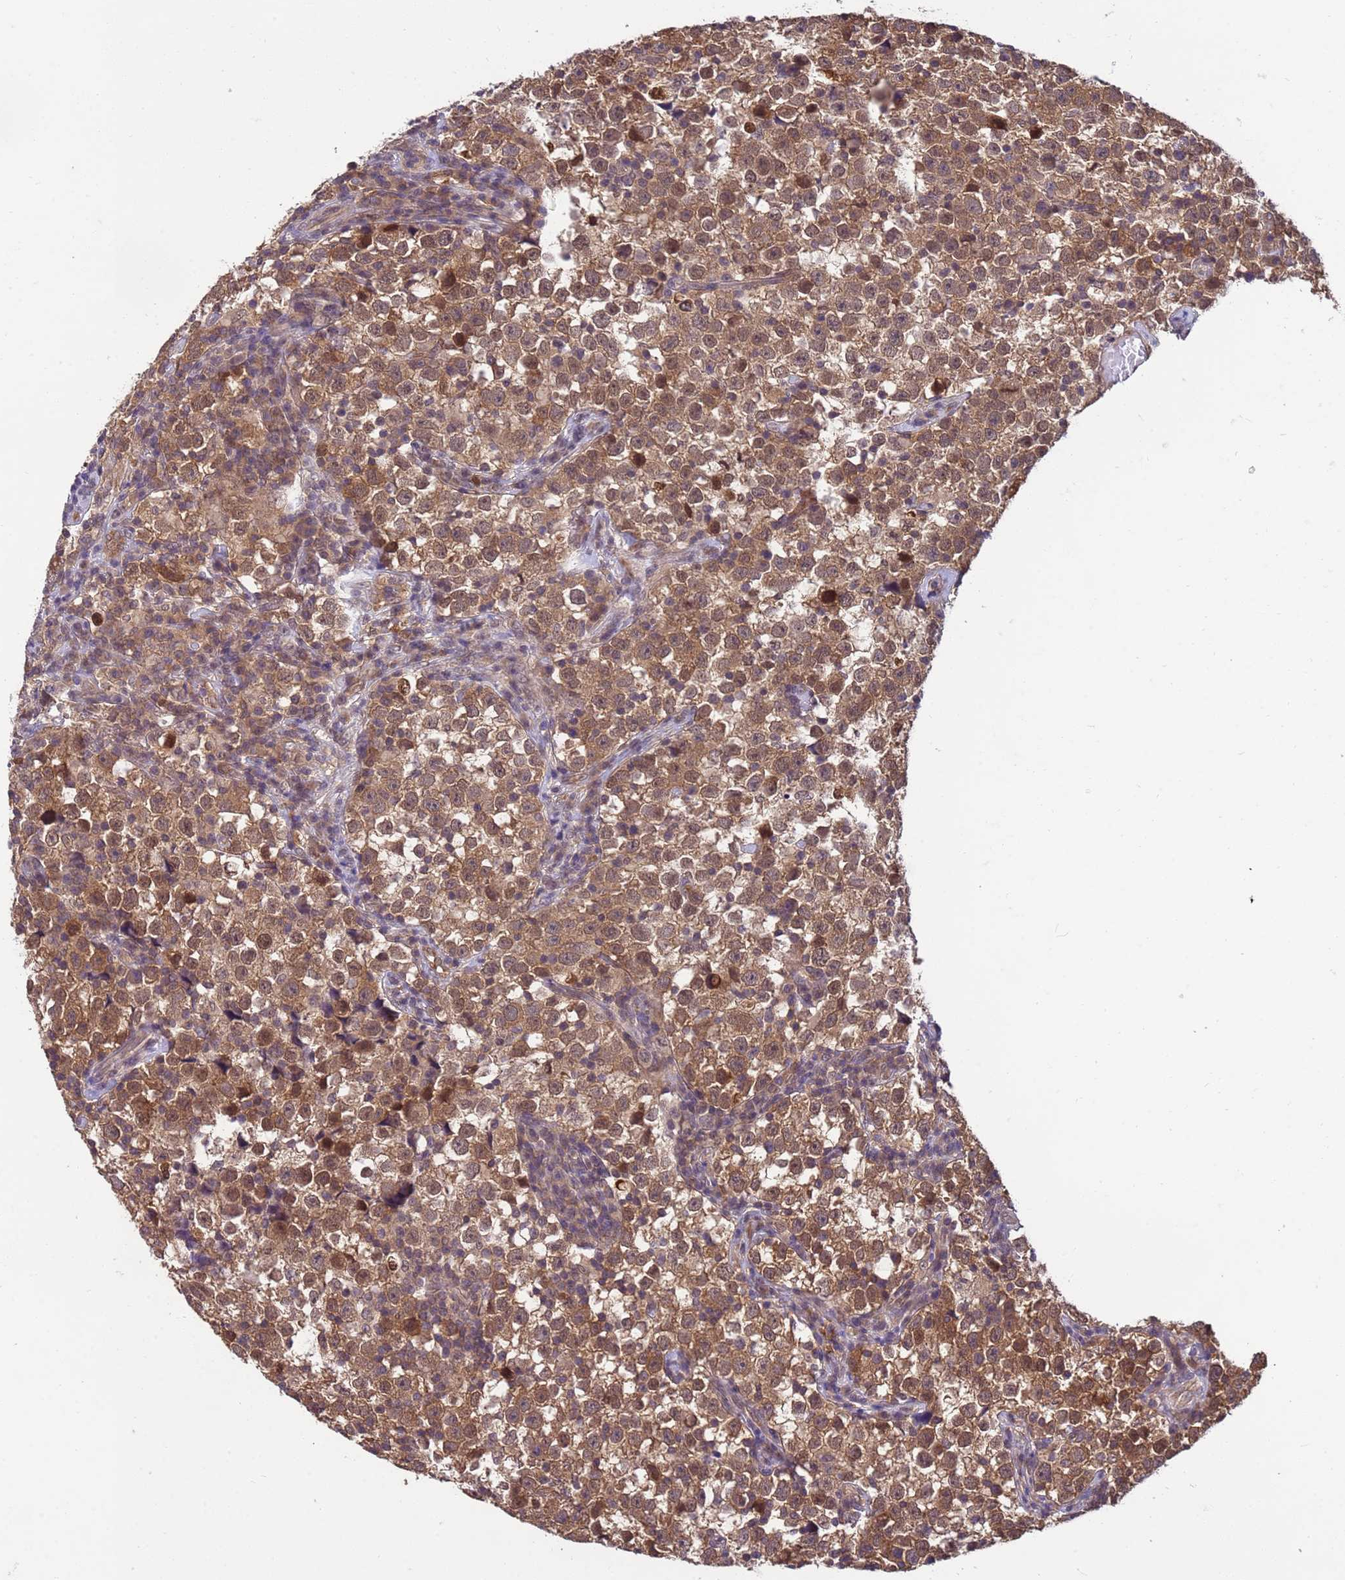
{"staining": {"intensity": "moderate", "quantity": ">75%", "location": "cytoplasmic/membranous,nuclear"}, "tissue": "testis cancer", "cell_type": "Tumor cells", "image_type": "cancer", "snomed": [{"axis": "morphology", "description": "Normal tissue, NOS"}, {"axis": "morphology", "description": "Seminoma, NOS"}, {"axis": "topography", "description": "Testis"}], "caption": "This micrograph demonstrates immunohistochemistry staining of seminoma (testis), with medium moderate cytoplasmic/membranous and nuclear expression in about >75% of tumor cells.", "gene": "NPEPPS", "patient": {"sex": "male", "age": 43}}